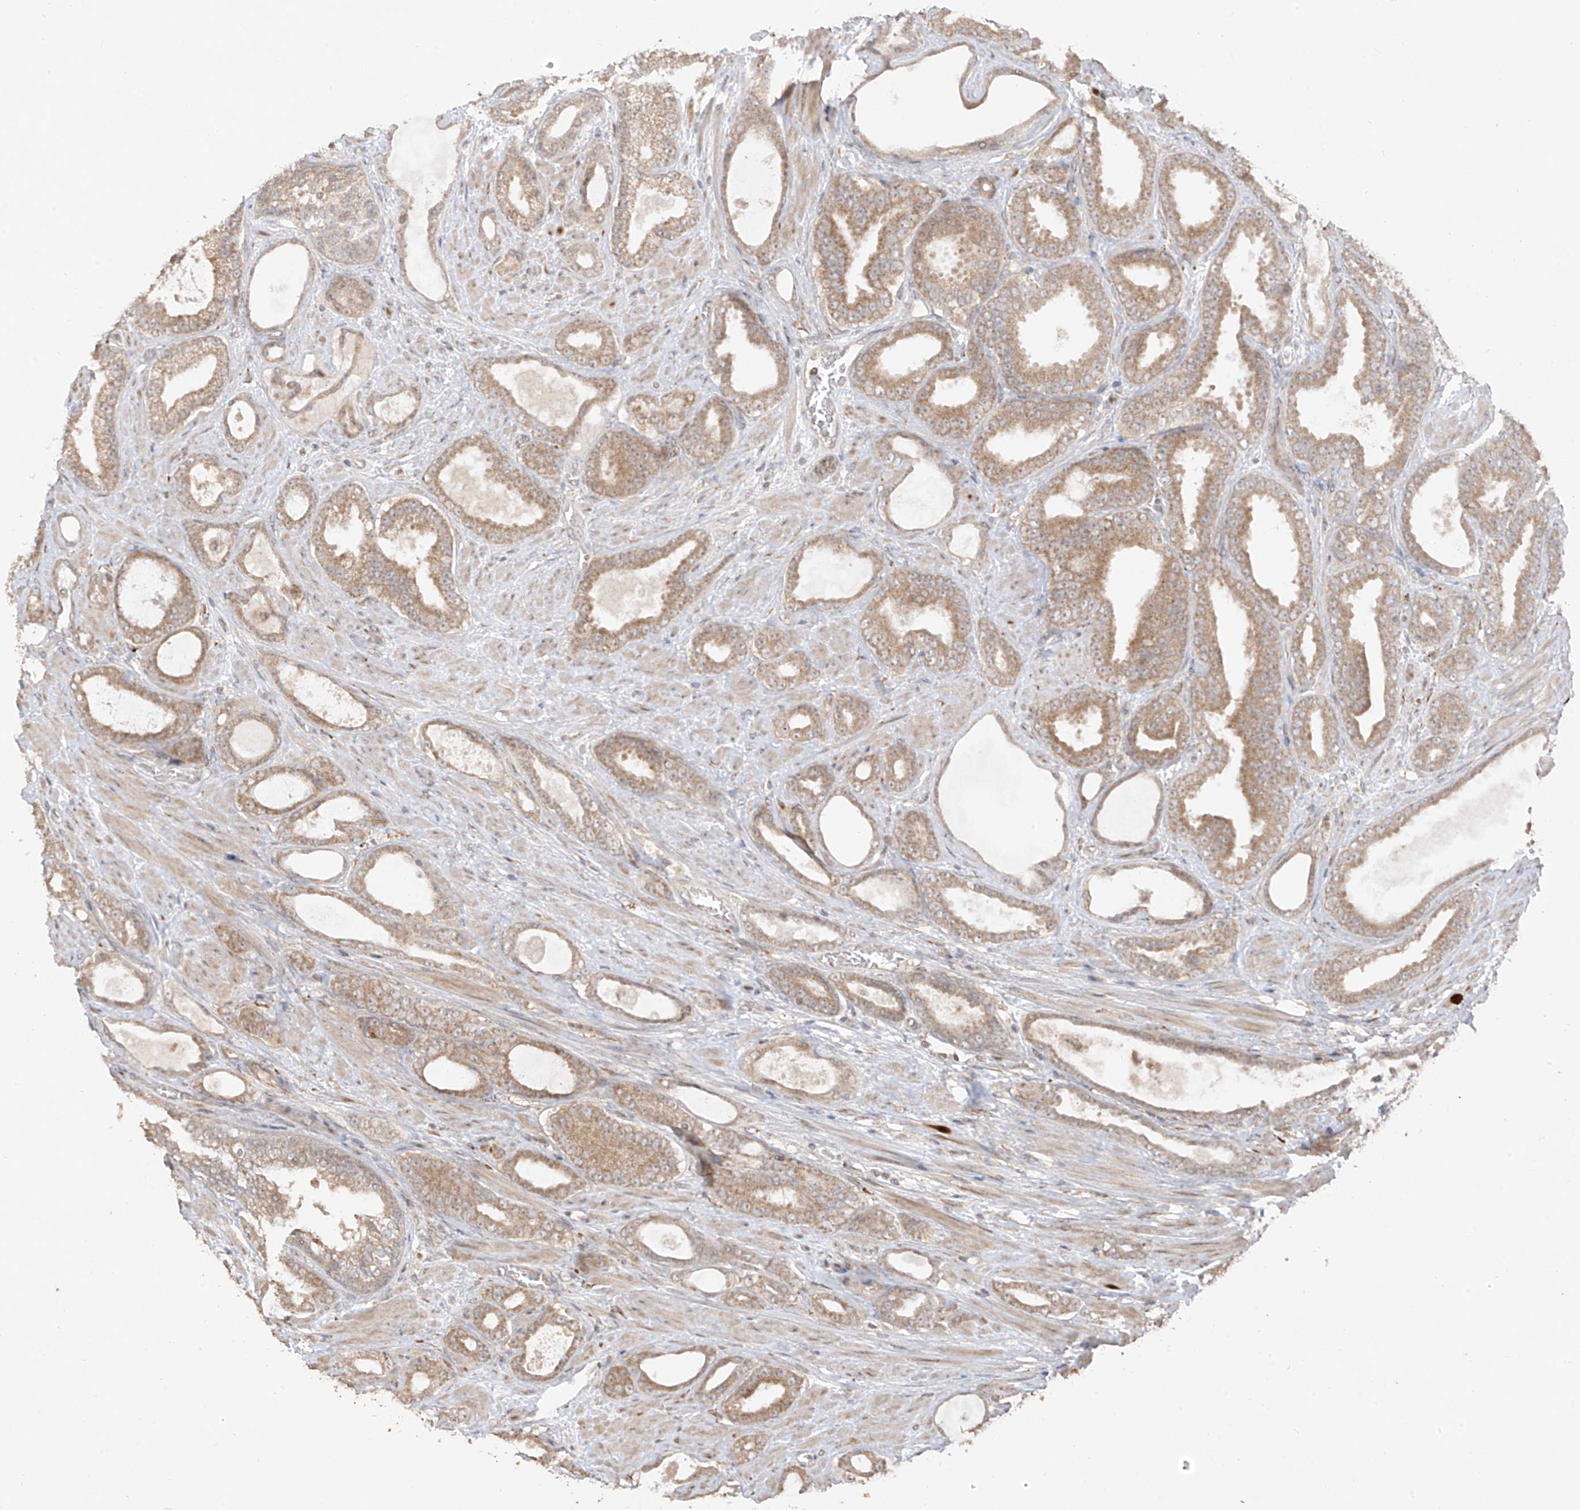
{"staining": {"intensity": "moderate", "quantity": ">75%", "location": "cytoplasmic/membranous"}, "tissue": "prostate cancer", "cell_type": "Tumor cells", "image_type": "cancer", "snomed": [{"axis": "morphology", "description": "Adenocarcinoma, High grade"}, {"axis": "topography", "description": "Prostate"}], "caption": "Moderate cytoplasmic/membranous expression for a protein is appreciated in approximately >75% of tumor cells of prostate cancer using IHC.", "gene": "COLGALT2", "patient": {"sex": "male", "age": 60}}